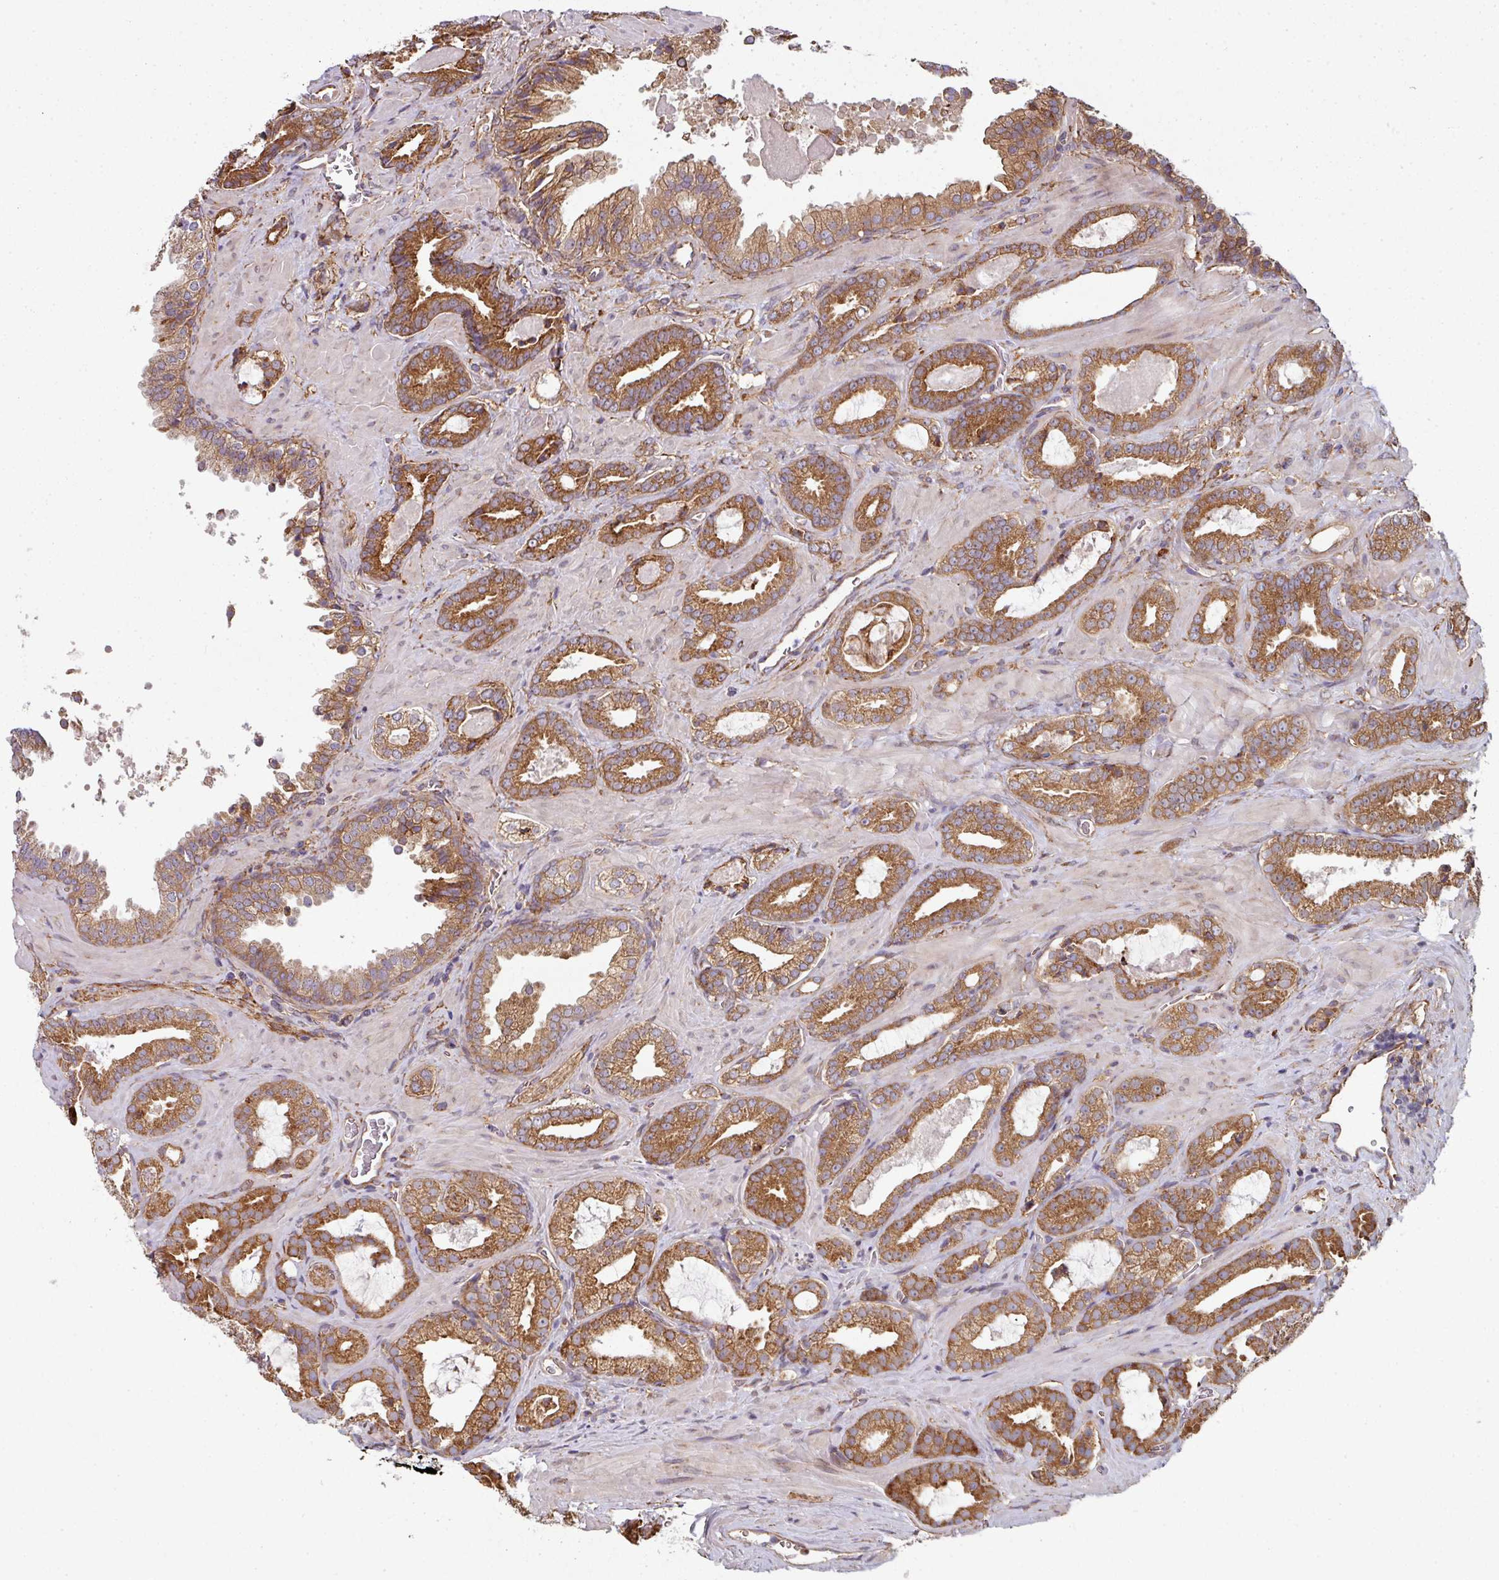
{"staining": {"intensity": "moderate", "quantity": ">75%", "location": "cytoplasmic/membranous"}, "tissue": "prostate cancer", "cell_type": "Tumor cells", "image_type": "cancer", "snomed": [{"axis": "morphology", "description": "Adenocarcinoma, Low grade"}, {"axis": "topography", "description": "Prostate"}], "caption": "Immunohistochemical staining of human low-grade adenocarcinoma (prostate) displays moderate cytoplasmic/membranous protein positivity in approximately >75% of tumor cells. (IHC, brightfield microscopy, high magnification).", "gene": "FAT4", "patient": {"sex": "male", "age": 62}}